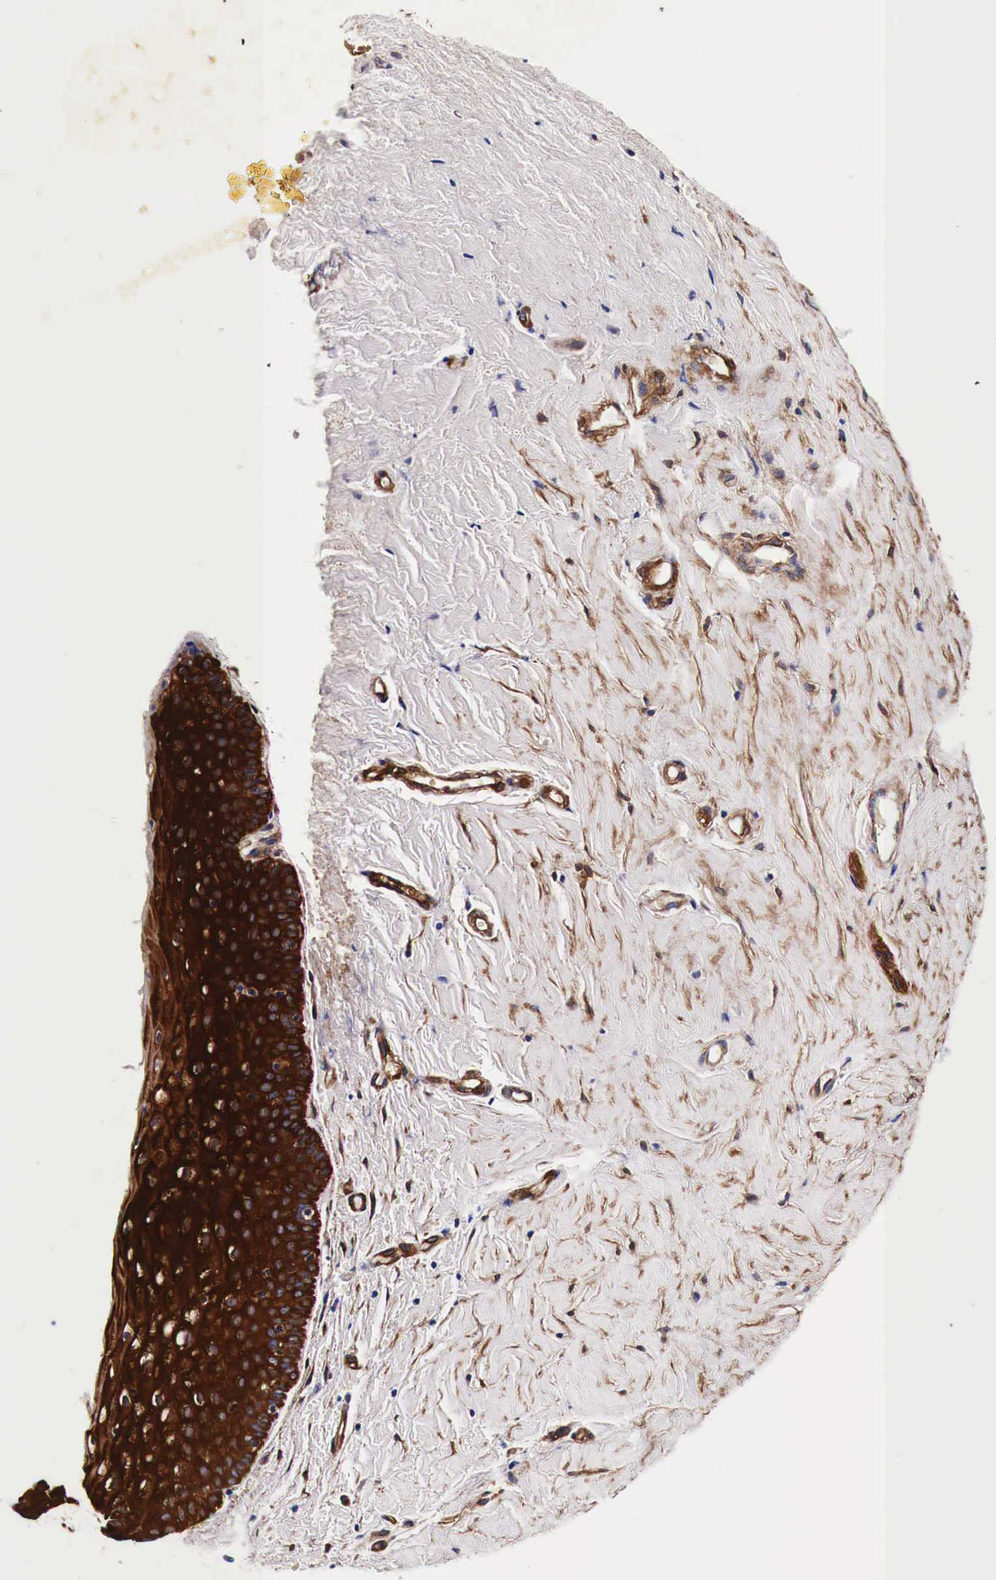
{"staining": {"intensity": "negative", "quantity": "none", "location": "none"}, "tissue": "cervix", "cell_type": "Glandular cells", "image_type": "normal", "snomed": [{"axis": "morphology", "description": "Normal tissue, NOS"}, {"axis": "topography", "description": "Cervix"}], "caption": "Immunohistochemical staining of benign cervix demonstrates no significant staining in glandular cells.", "gene": "HSPB1", "patient": {"sex": "female", "age": 53}}